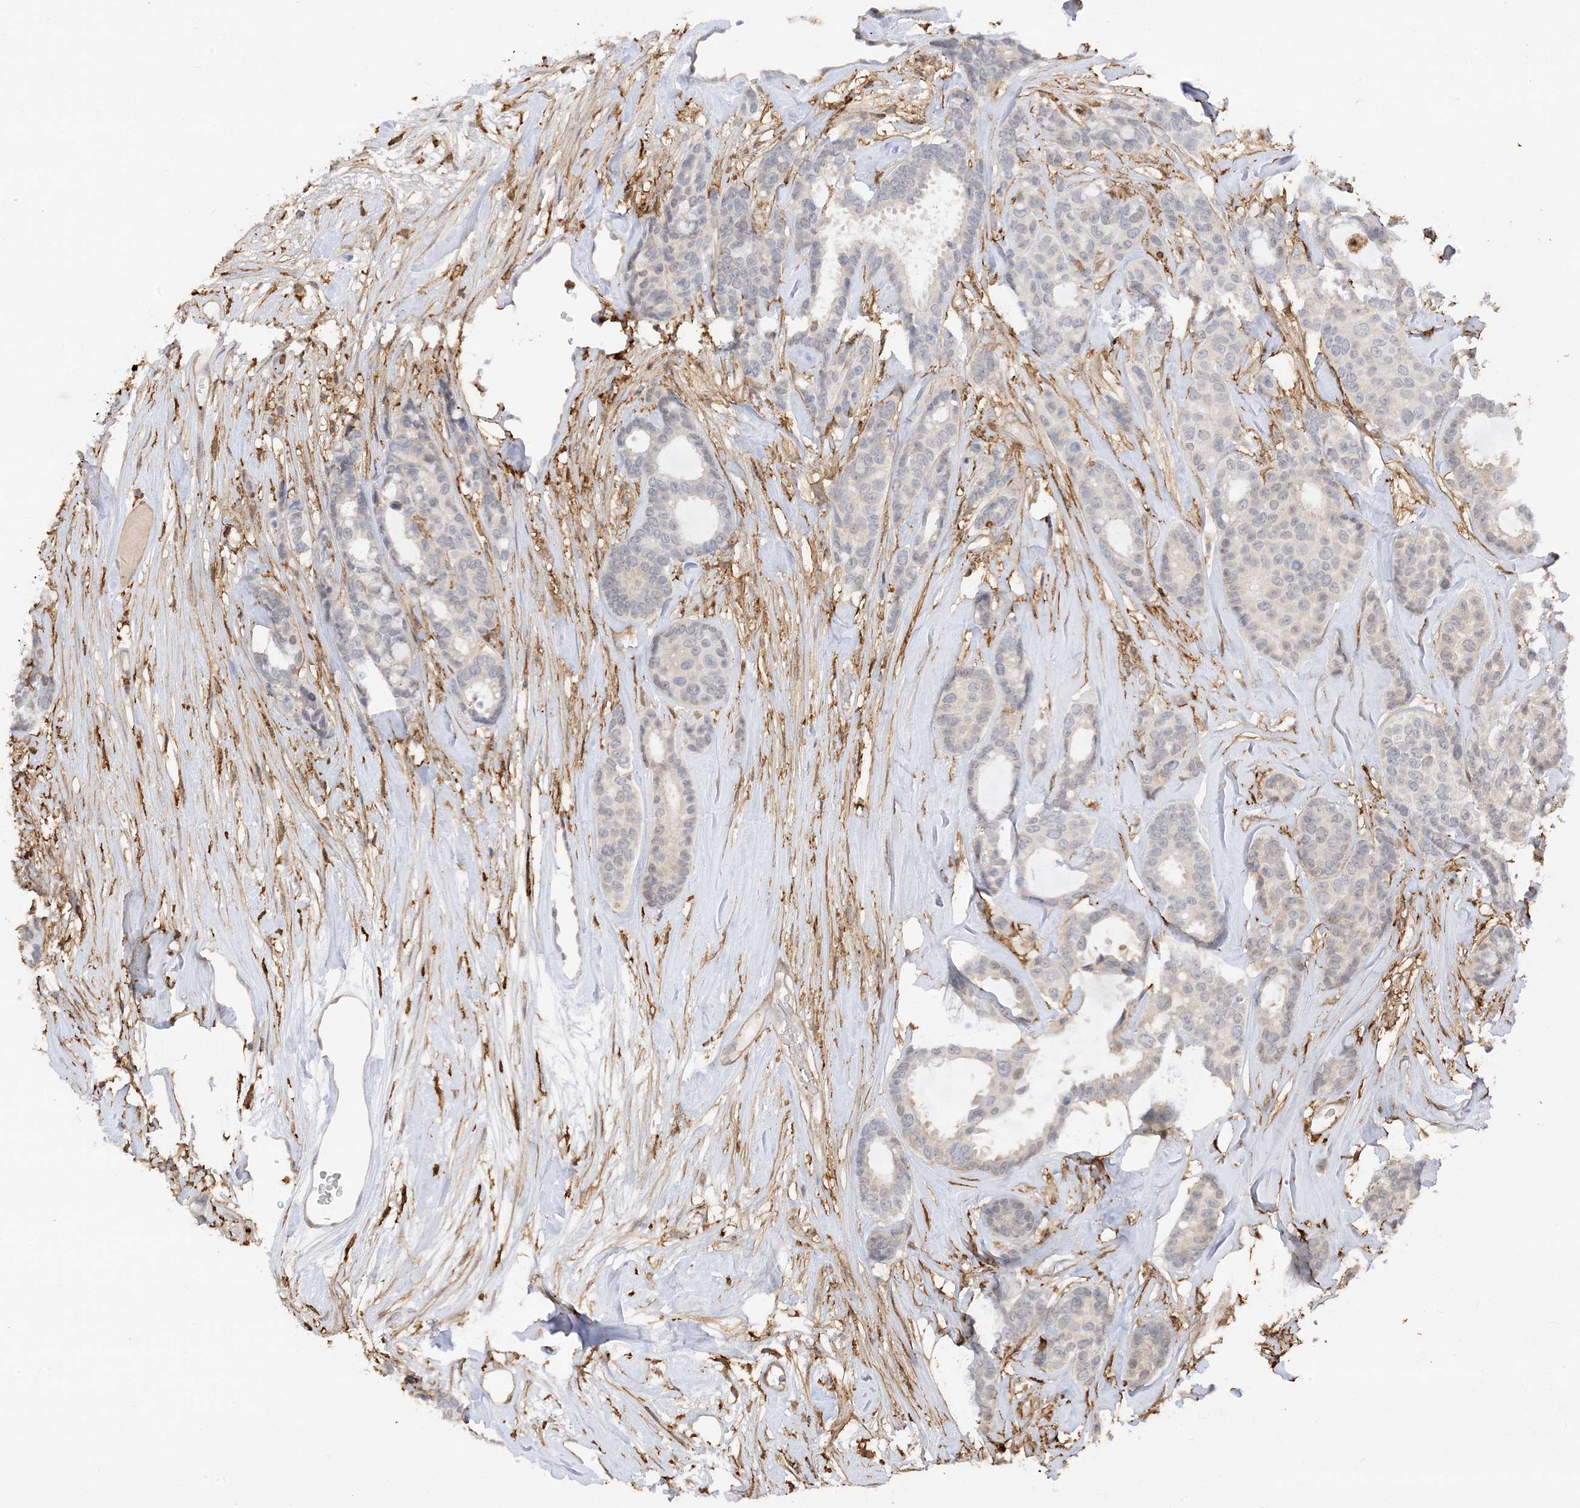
{"staining": {"intensity": "negative", "quantity": "none", "location": "none"}, "tissue": "breast cancer", "cell_type": "Tumor cells", "image_type": "cancer", "snomed": [{"axis": "morphology", "description": "Duct carcinoma"}, {"axis": "topography", "description": "Breast"}], "caption": "There is no significant expression in tumor cells of breast cancer. The staining was performed using DAB to visualize the protein expression in brown, while the nuclei were stained in blue with hematoxylin (Magnification: 20x).", "gene": "PHACTR2", "patient": {"sex": "female", "age": 87}}